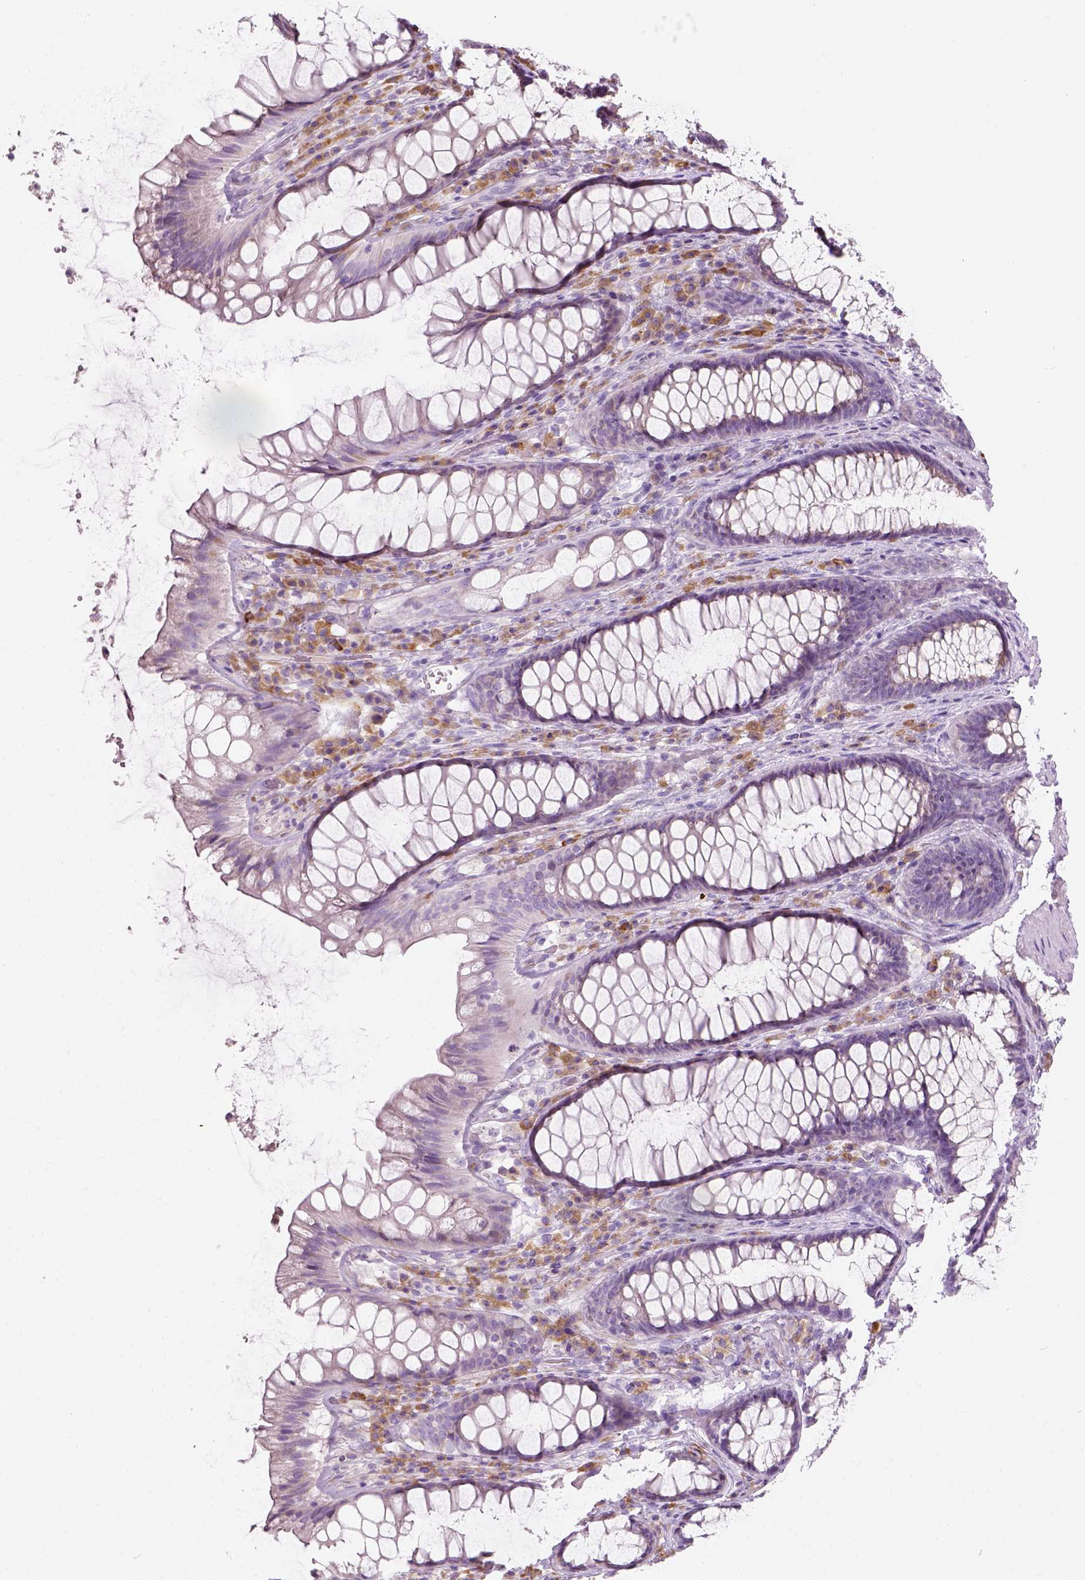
{"staining": {"intensity": "negative", "quantity": "none", "location": "none"}, "tissue": "rectum", "cell_type": "Glandular cells", "image_type": "normal", "snomed": [{"axis": "morphology", "description": "Normal tissue, NOS"}, {"axis": "topography", "description": "Rectum"}], "caption": "Immunohistochemistry image of normal rectum: human rectum stained with DAB reveals no significant protein expression in glandular cells. (Immunohistochemistry (ihc), brightfield microscopy, high magnification).", "gene": "TRIM72", "patient": {"sex": "male", "age": 72}}